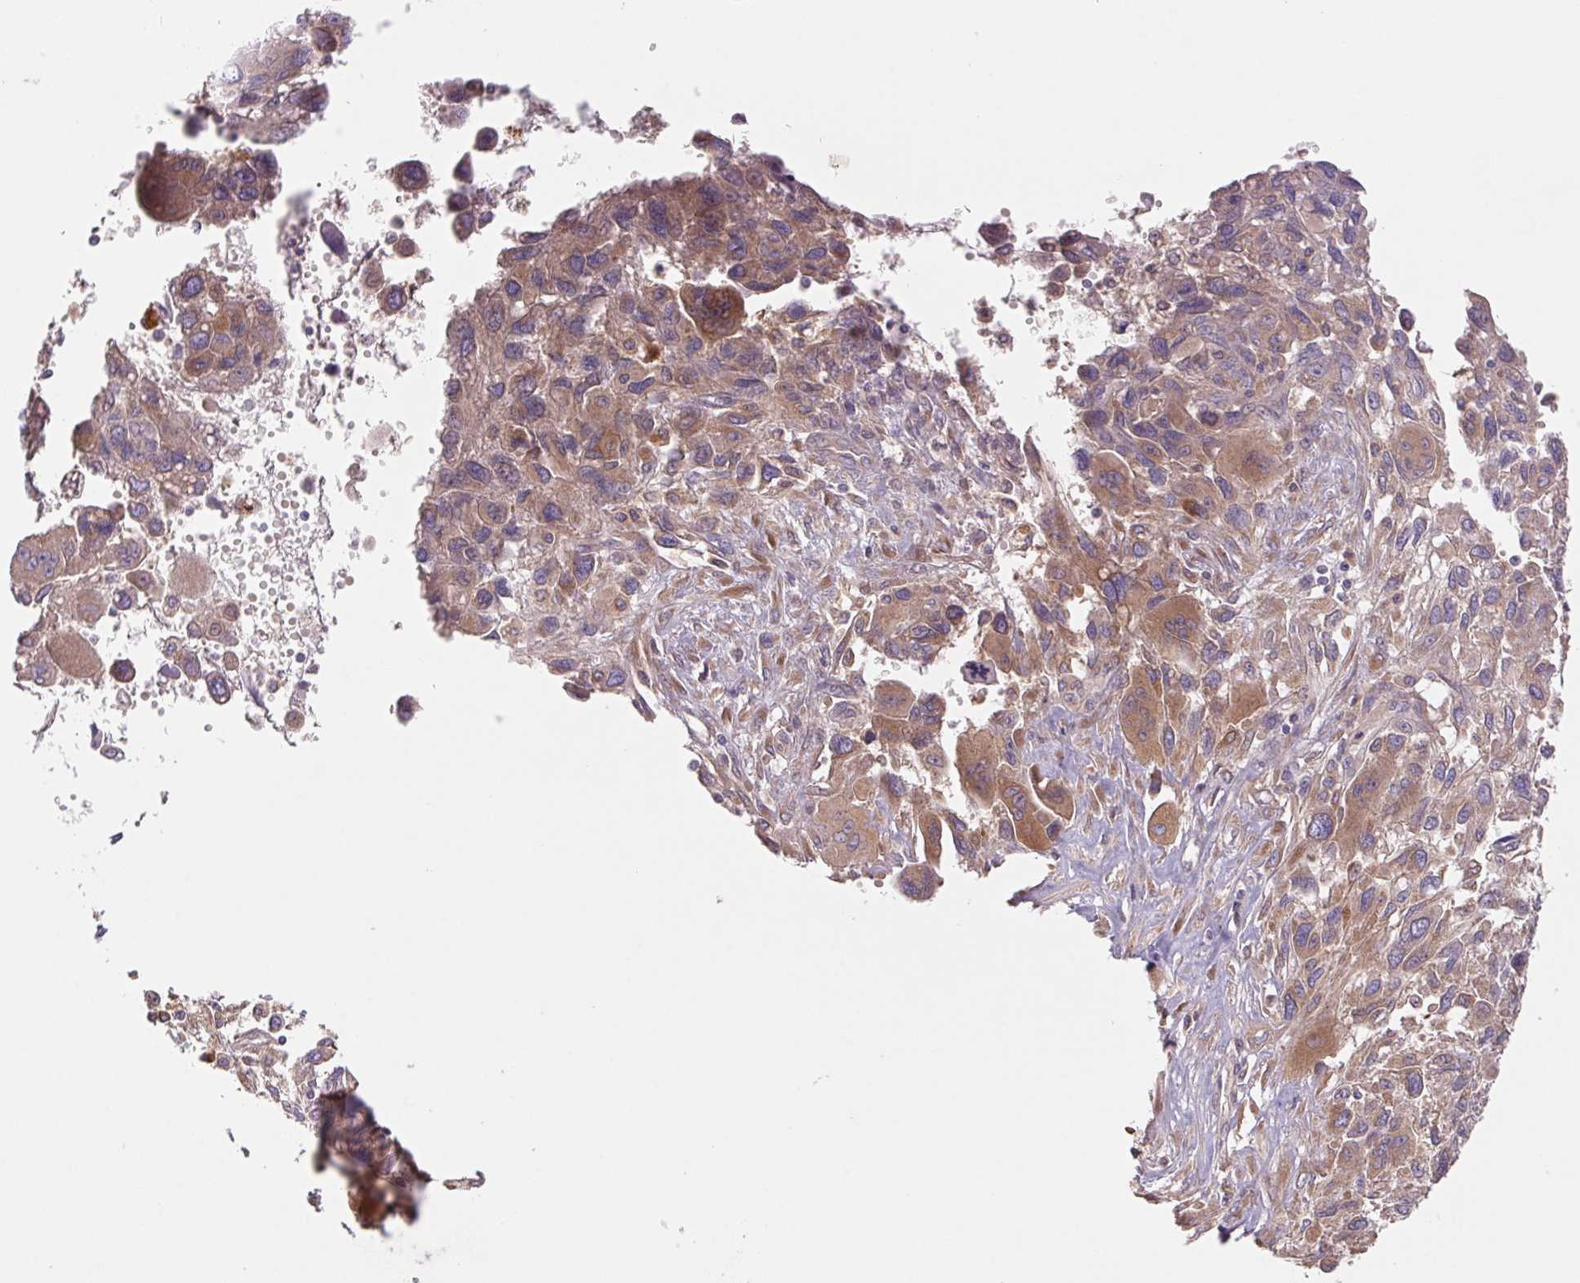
{"staining": {"intensity": "moderate", "quantity": "25%-75%", "location": "cytoplasmic/membranous"}, "tissue": "pancreatic cancer", "cell_type": "Tumor cells", "image_type": "cancer", "snomed": [{"axis": "morphology", "description": "Adenocarcinoma, NOS"}, {"axis": "topography", "description": "Pancreas"}], "caption": "High-power microscopy captured an IHC photomicrograph of pancreatic cancer, revealing moderate cytoplasmic/membranous staining in approximately 25%-75% of tumor cells. (brown staining indicates protein expression, while blue staining denotes nuclei).", "gene": "RAB1A", "patient": {"sex": "female", "age": 47}}